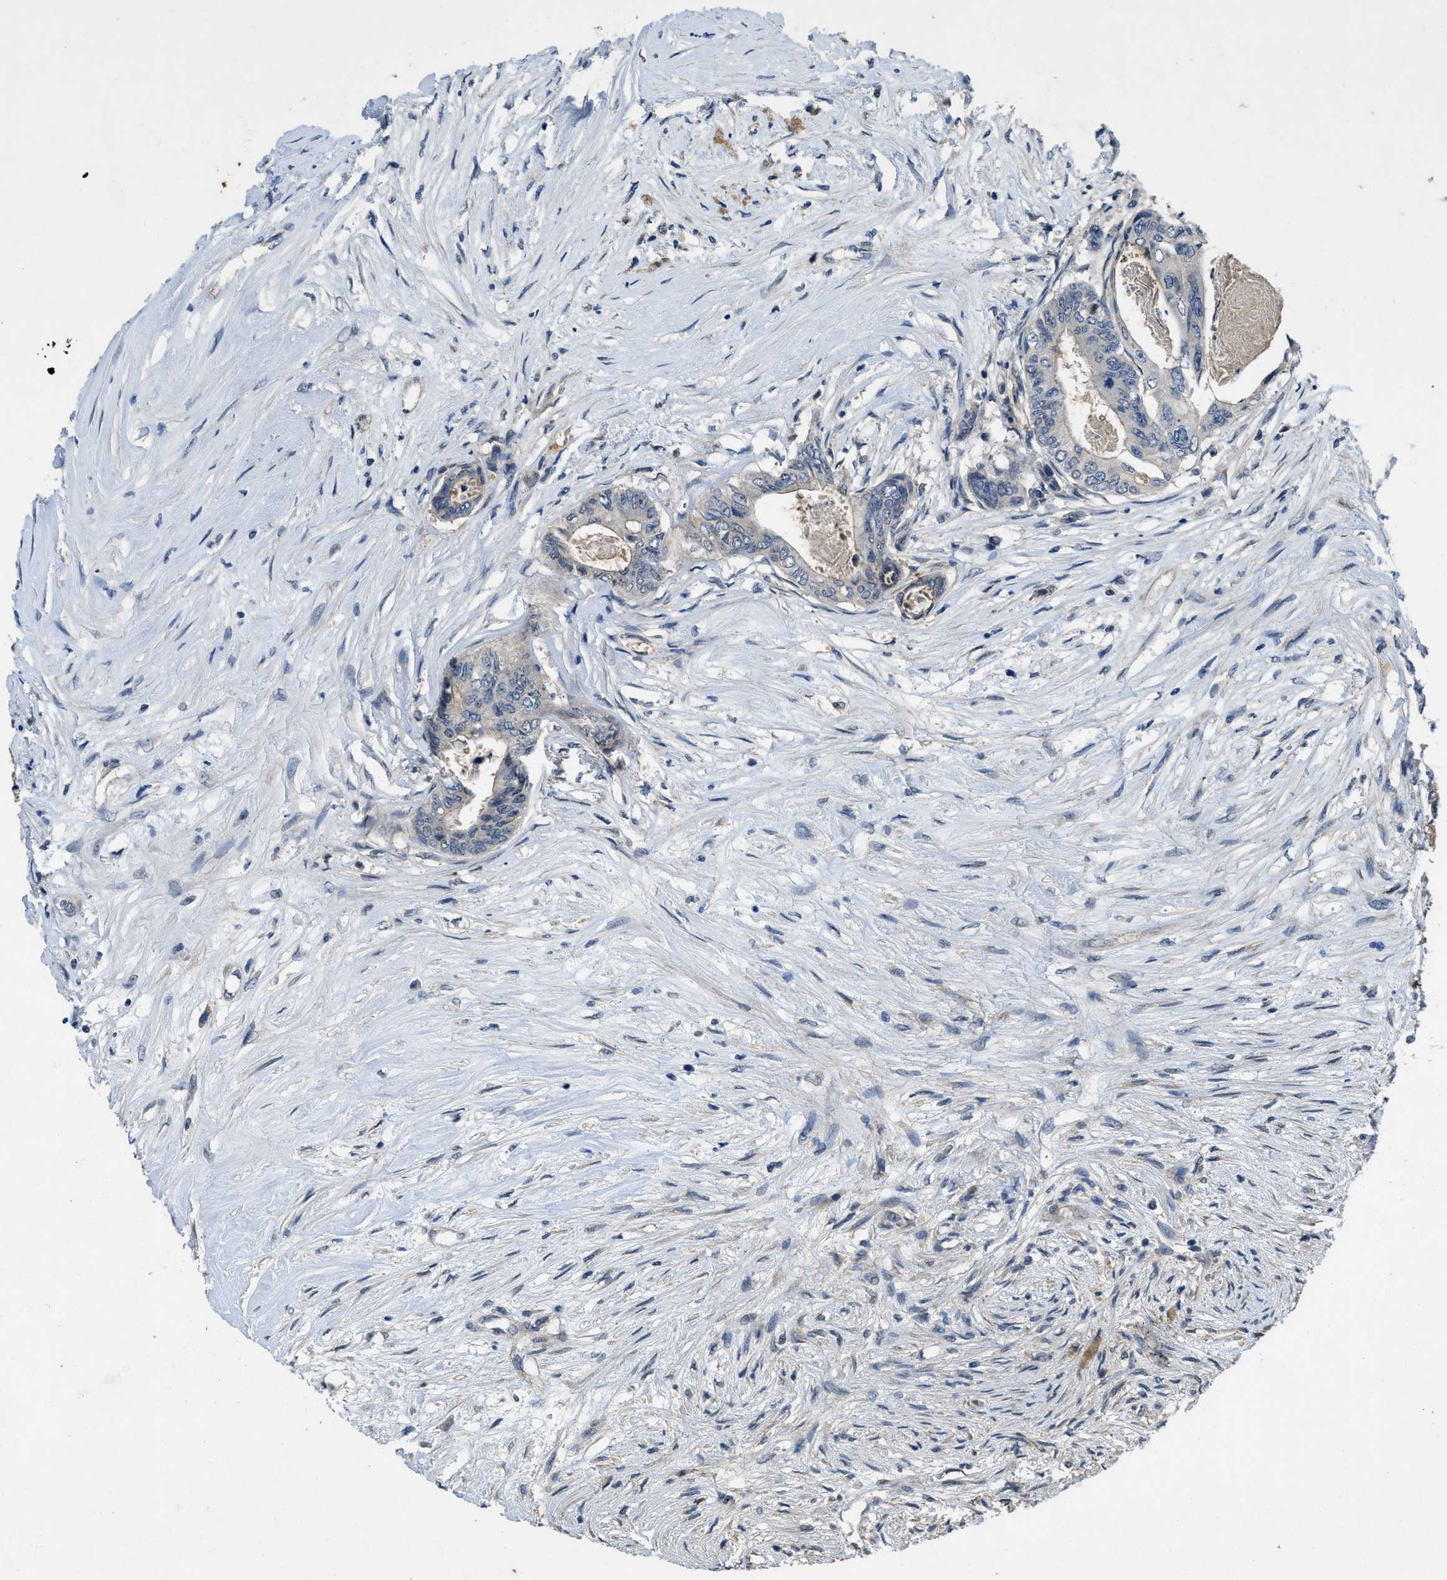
{"staining": {"intensity": "negative", "quantity": "none", "location": "none"}, "tissue": "colorectal cancer", "cell_type": "Tumor cells", "image_type": "cancer", "snomed": [{"axis": "morphology", "description": "Adenocarcinoma, NOS"}, {"axis": "topography", "description": "Rectum"}], "caption": "DAB (3,3'-diaminobenzidine) immunohistochemical staining of human colorectal cancer shows no significant expression in tumor cells. (Stains: DAB immunohistochemistry (IHC) with hematoxylin counter stain, Microscopy: brightfield microscopy at high magnification).", "gene": "PAPOLG", "patient": {"sex": "male", "age": 63}}